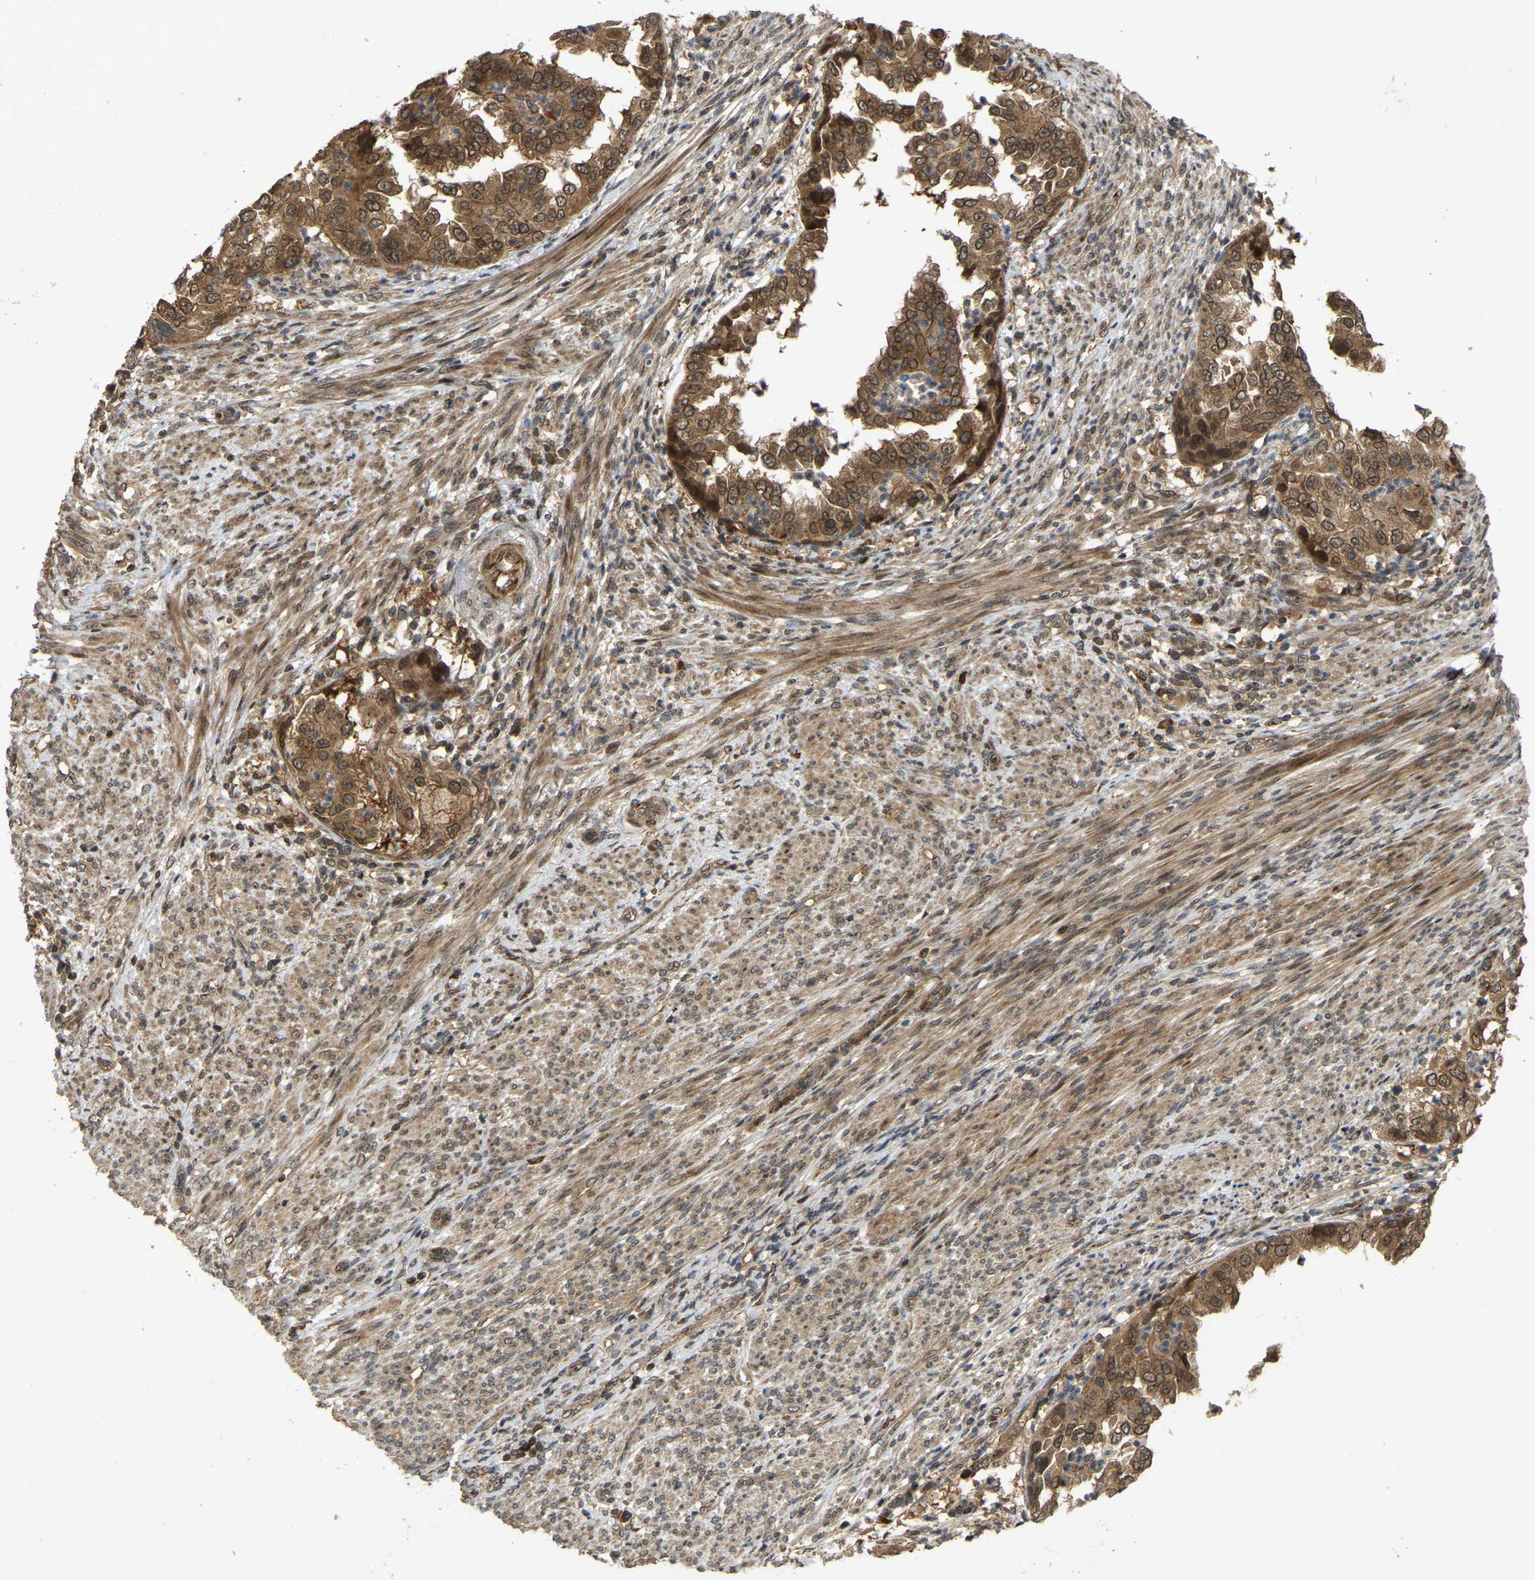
{"staining": {"intensity": "moderate", "quantity": ">75%", "location": "cytoplasmic/membranous,nuclear"}, "tissue": "endometrial cancer", "cell_type": "Tumor cells", "image_type": "cancer", "snomed": [{"axis": "morphology", "description": "Adenocarcinoma, NOS"}, {"axis": "topography", "description": "Endometrium"}], "caption": "This image exhibits immunohistochemistry (IHC) staining of human endometrial cancer, with medium moderate cytoplasmic/membranous and nuclear staining in approximately >75% of tumor cells.", "gene": "KIAA1549", "patient": {"sex": "female", "age": 85}}